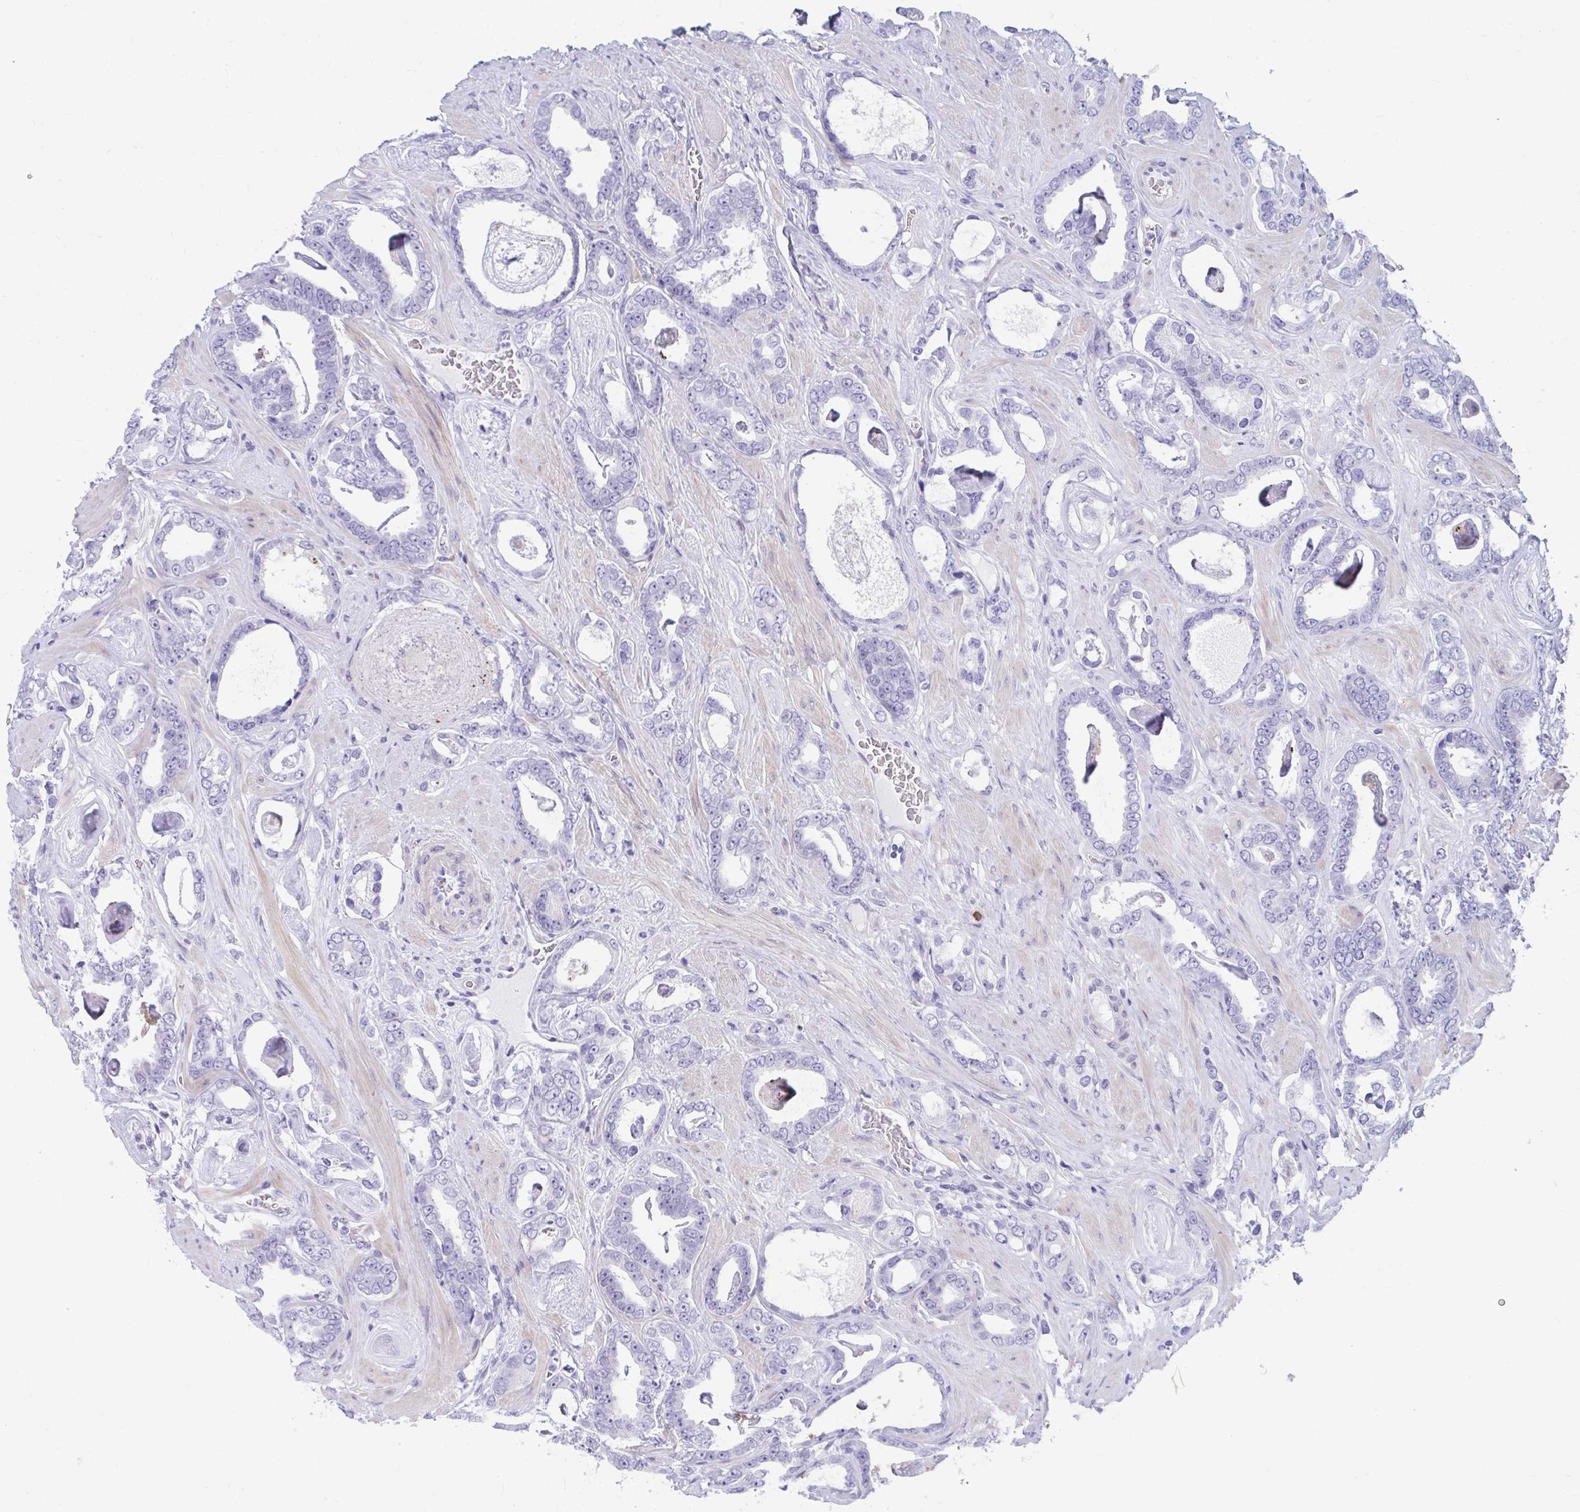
{"staining": {"intensity": "negative", "quantity": "none", "location": "none"}, "tissue": "prostate cancer", "cell_type": "Tumor cells", "image_type": "cancer", "snomed": [{"axis": "morphology", "description": "Adenocarcinoma, High grade"}, {"axis": "topography", "description": "Prostate"}], "caption": "Prostate high-grade adenocarcinoma was stained to show a protein in brown. There is no significant staining in tumor cells.", "gene": "ISL1", "patient": {"sex": "male", "age": 63}}